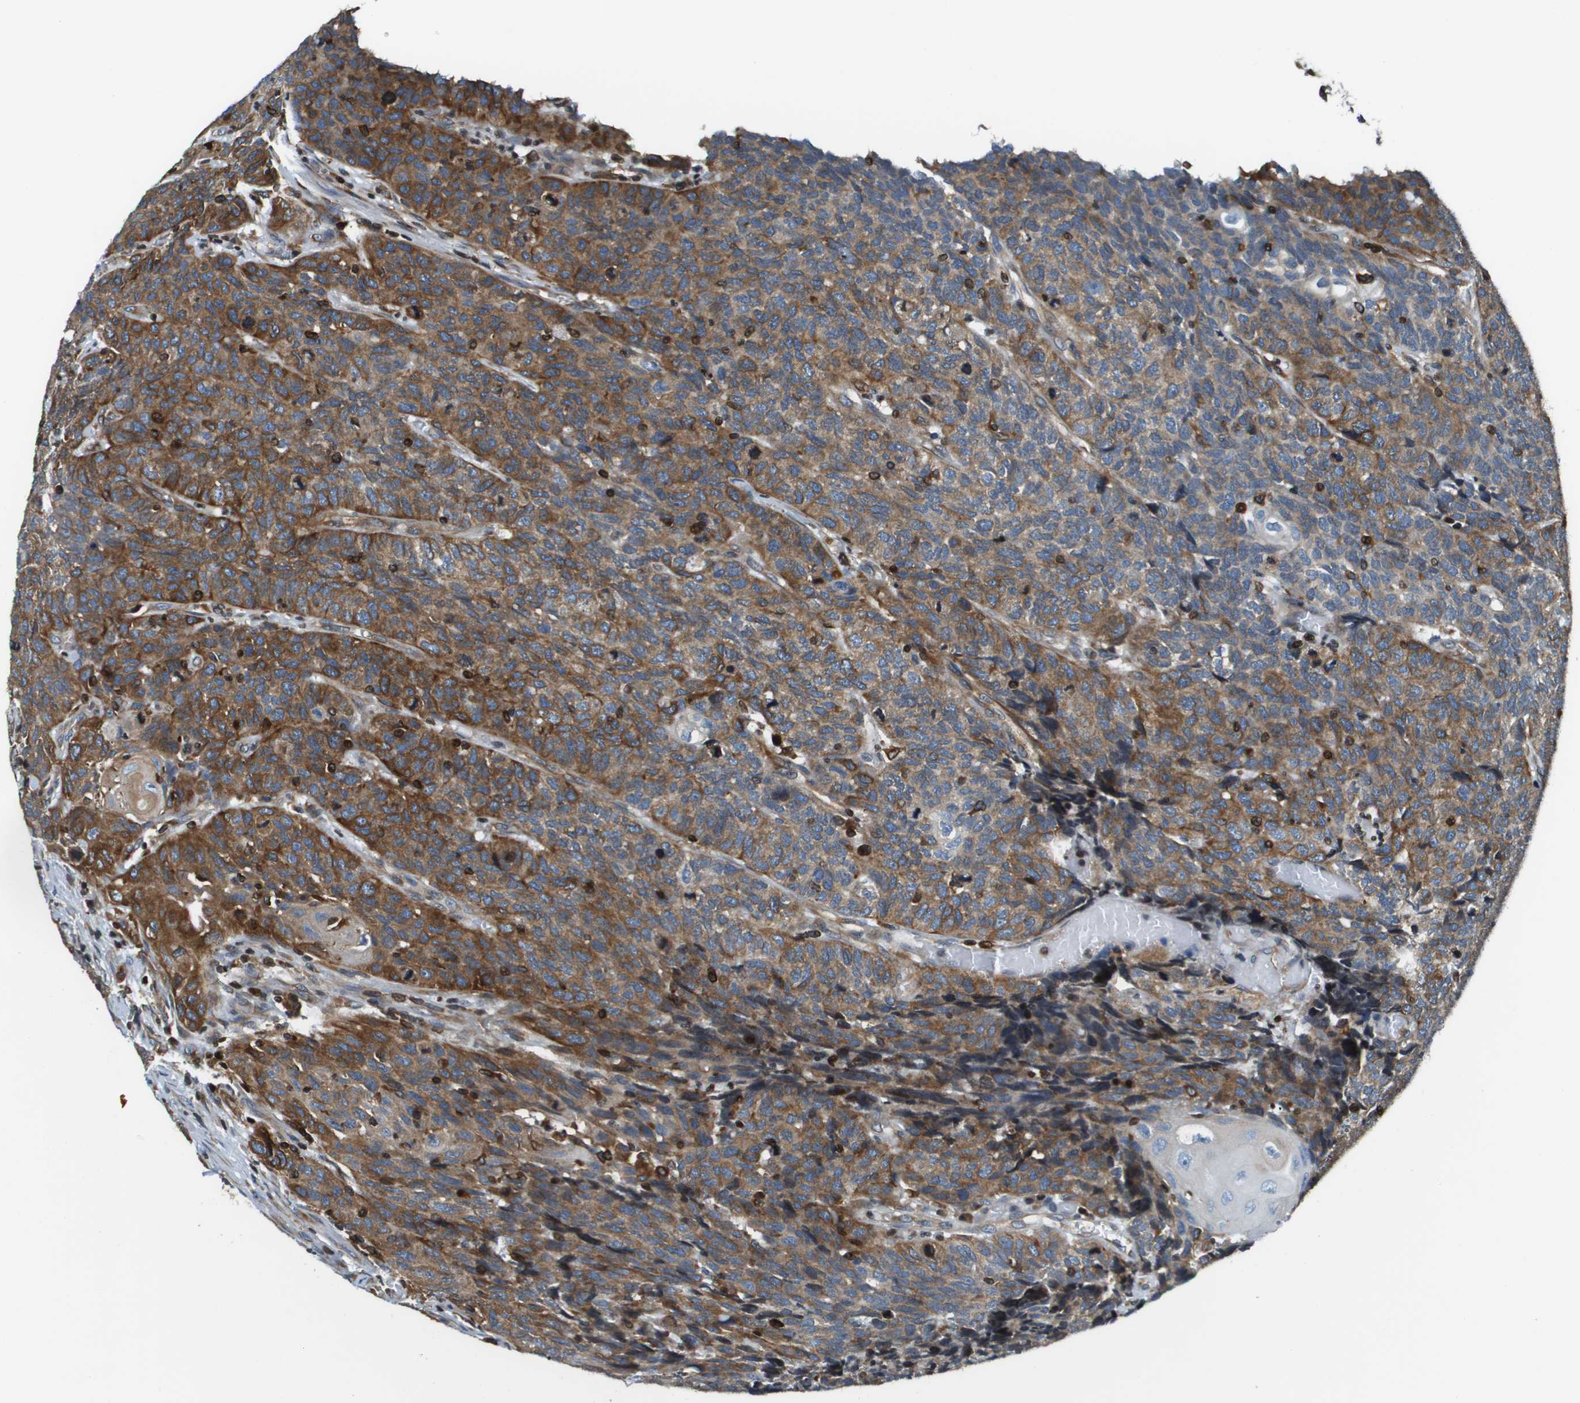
{"staining": {"intensity": "moderate", "quantity": ">75%", "location": "cytoplasmic/membranous"}, "tissue": "head and neck cancer", "cell_type": "Tumor cells", "image_type": "cancer", "snomed": [{"axis": "morphology", "description": "Squamous cell carcinoma, NOS"}, {"axis": "topography", "description": "Head-Neck"}], "caption": "Tumor cells demonstrate medium levels of moderate cytoplasmic/membranous expression in about >75% of cells in human head and neck cancer.", "gene": "ESYT1", "patient": {"sex": "male", "age": 66}}